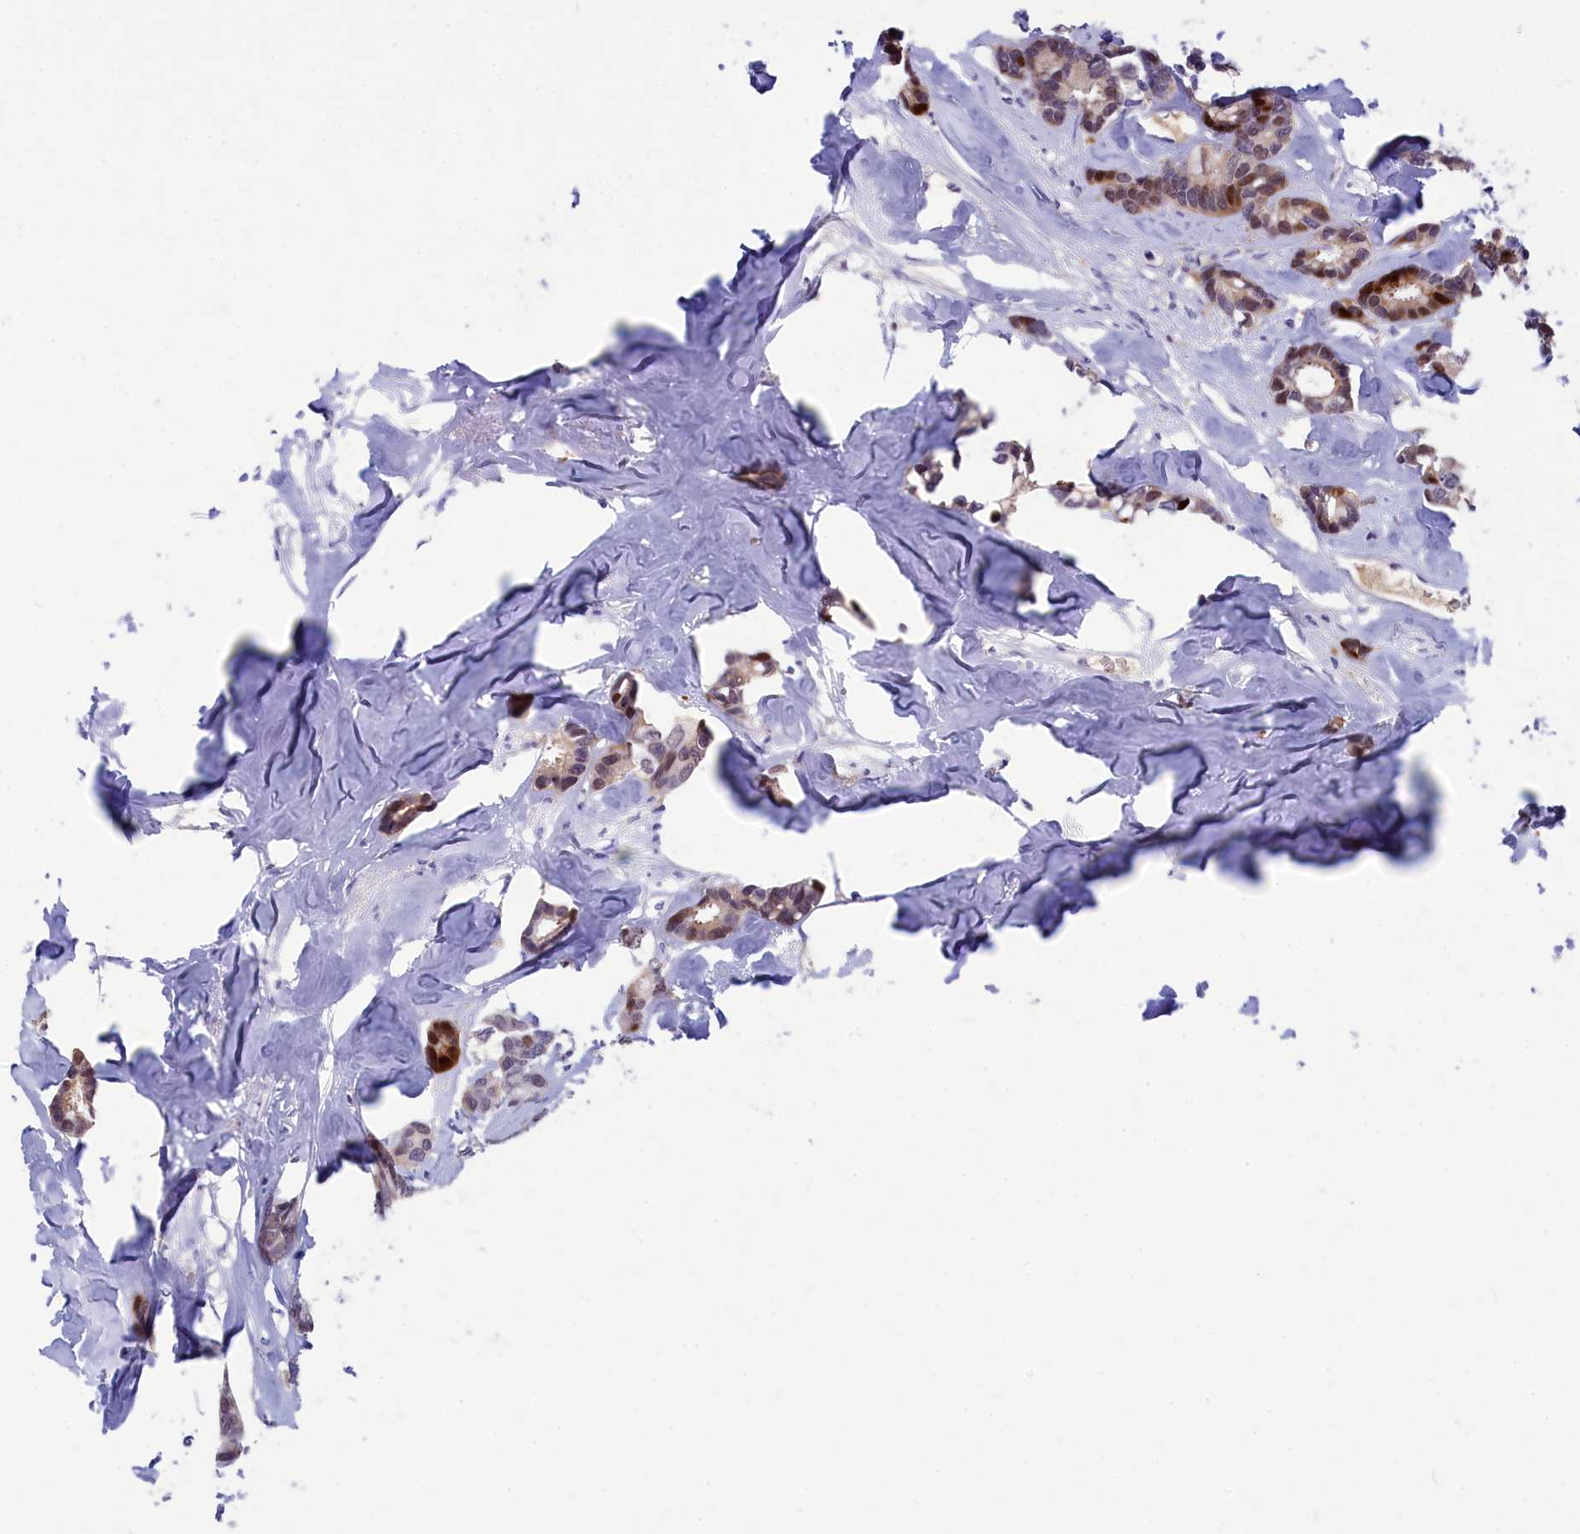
{"staining": {"intensity": "strong", "quantity": "<25%", "location": "nuclear"}, "tissue": "breast cancer", "cell_type": "Tumor cells", "image_type": "cancer", "snomed": [{"axis": "morphology", "description": "Duct carcinoma"}, {"axis": "topography", "description": "Breast"}], "caption": "Immunohistochemistry of human breast invasive ductal carcinoma exhibits medium levels of strong nuclear expression in about <25% of tumor cells.", "gene": "NKPD1", "patient": {"sex": "female", "age": 87}}